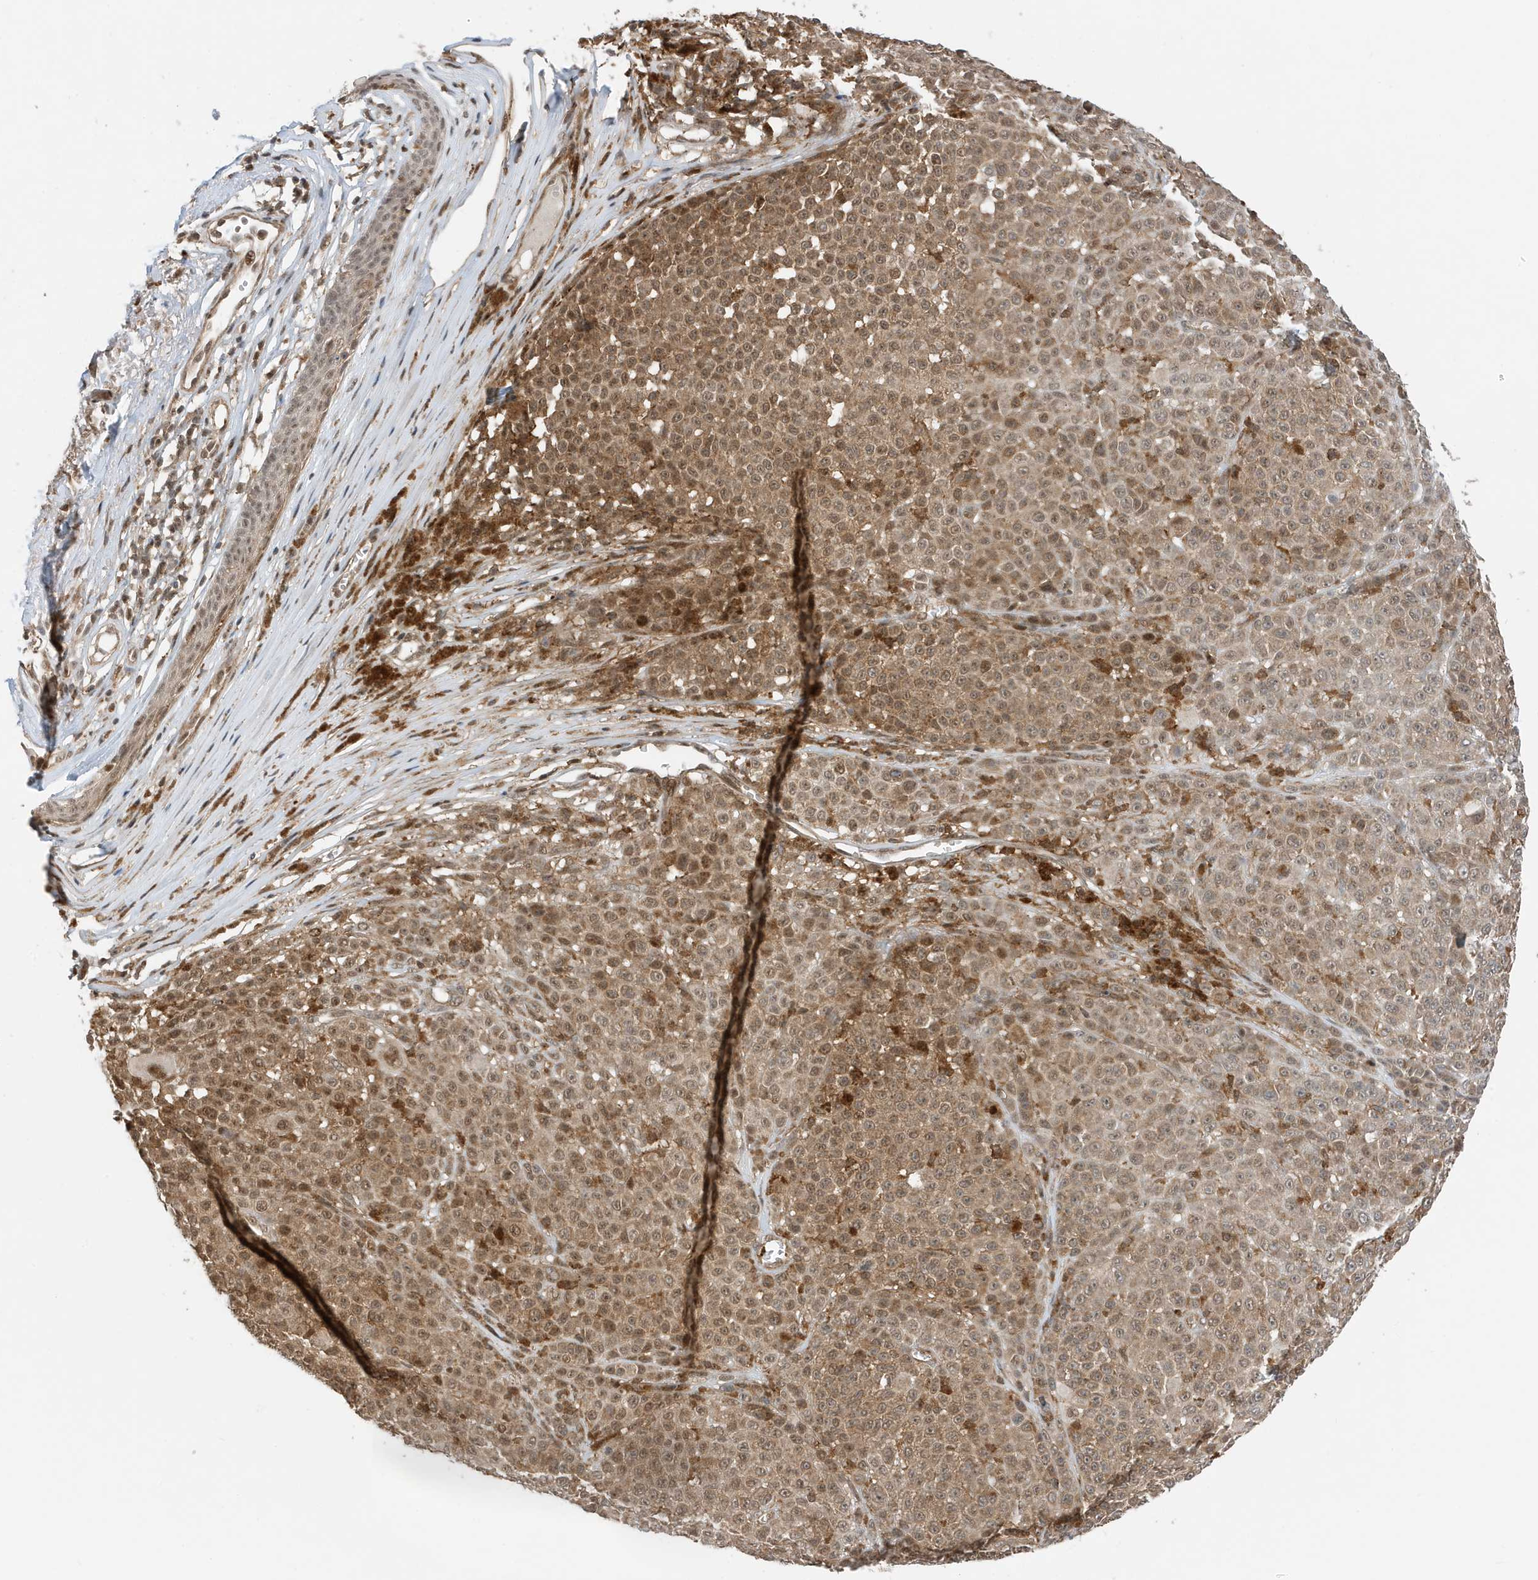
{"staining": {"intensity": "moderate", "quantity": ">75%", "location": "cytoplasmic/membranous,nuclear"}, "tissue": "melanoma", "cell_type": "Tumor cells", "image_type": "cancer", "snomed": [{"axis": "morphology", "description": "Malignant melanoma, NOS"}, {"axis": "topography", "description": "Skin"}], "caption": "Human melanoma stained with a protein marker exhibits moderate staining in tumor cells.", "gene": "TATDN3", "patient": {"sex": "female", "age": 94}}